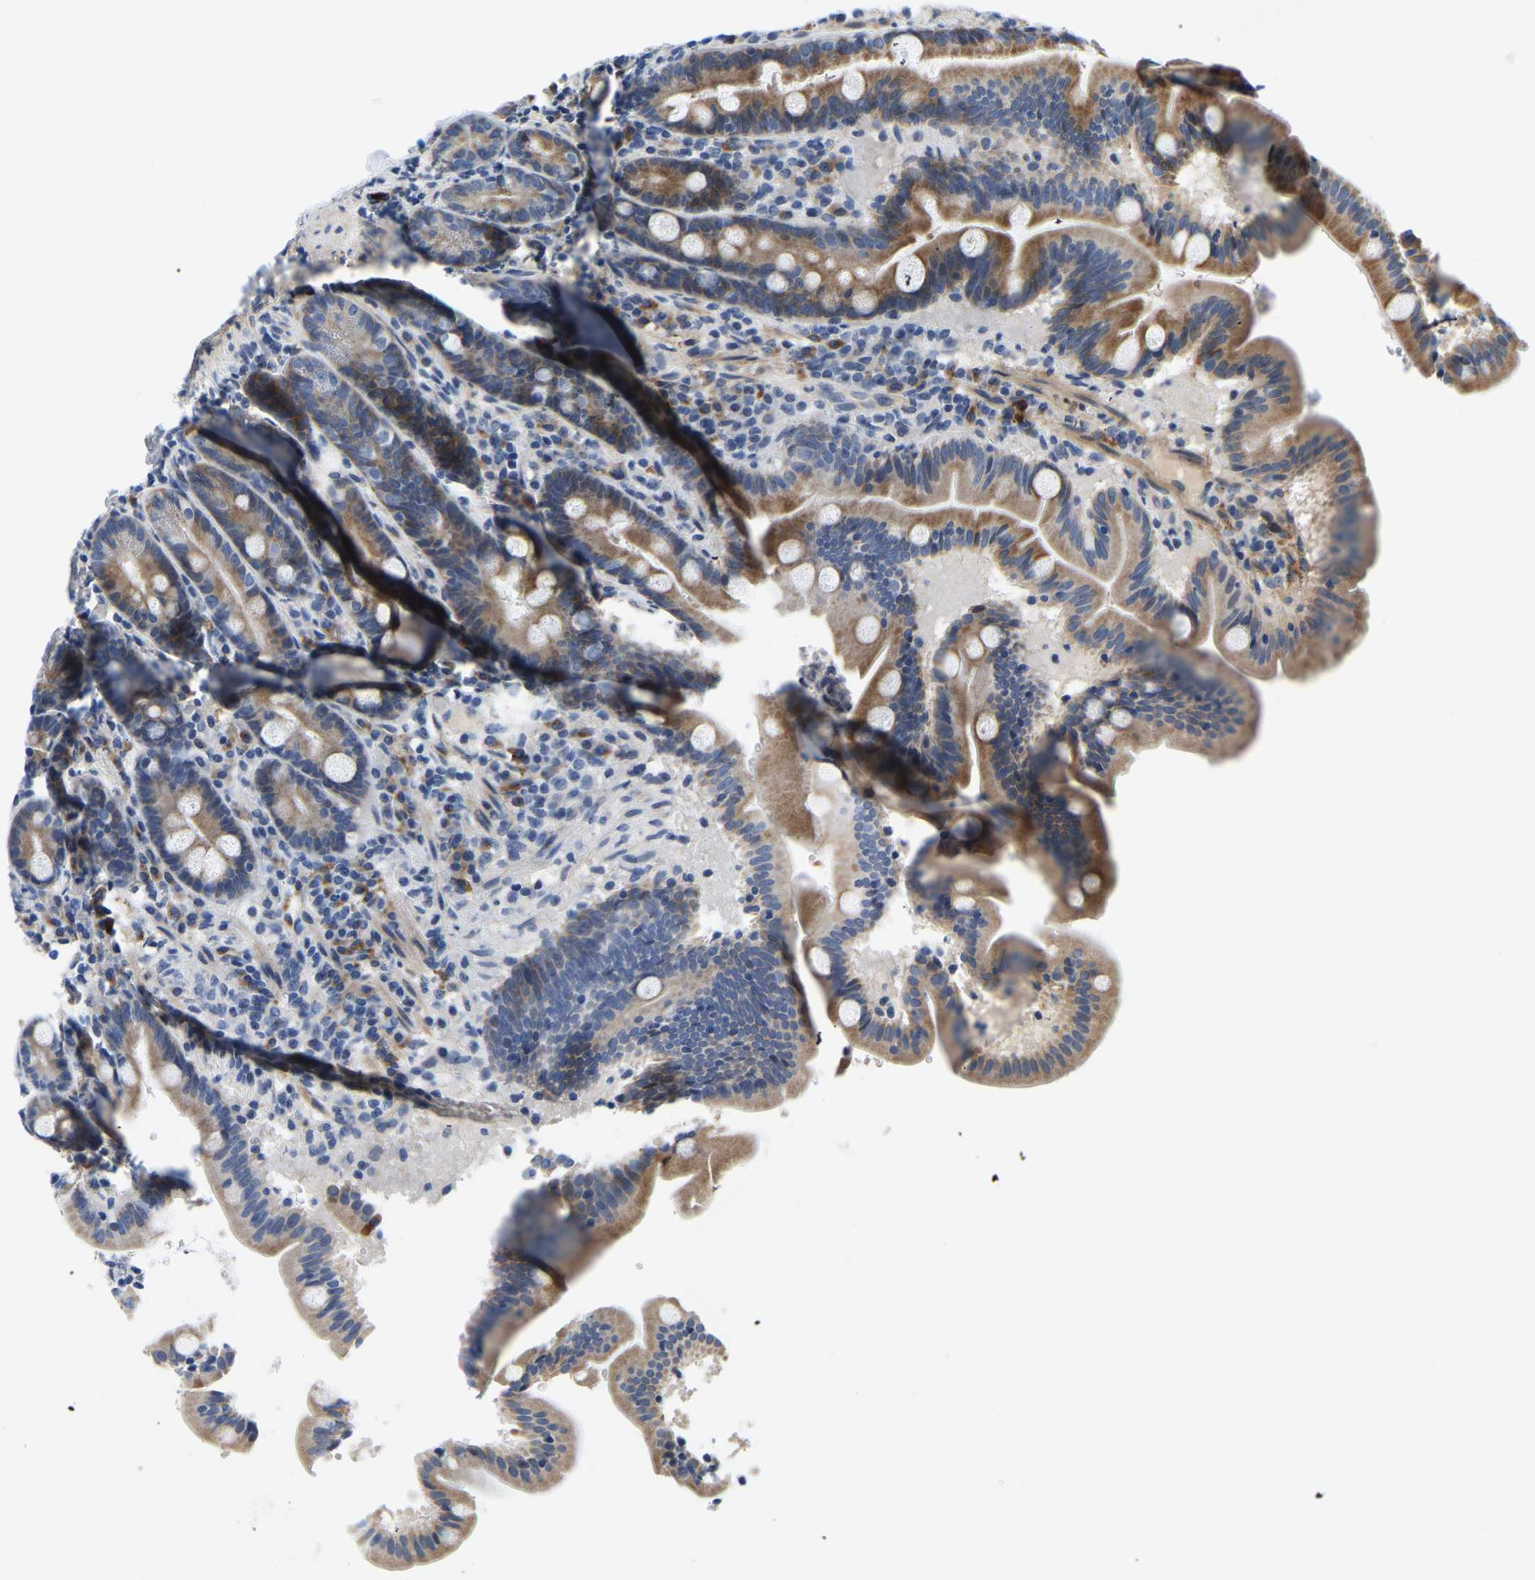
{"staining": {"intensity": "moderate", "quantity": ">75%", "location": "cytoplasmic/membranous"}, "tissue": "duodenum", "cell_type": "Glandular cells", "image_type": "normal", "snomed": [{"axis": "morphology", "description": "Normal tissue, NOS"}, {"axis": "topography", "description": "Duodenum"}], "caption": "This photomicrograph demonstrates benign duodenum stained with immunohistochemistry to label a protein in brown. The cytoplasmic/membranous of glandular cells show moderate positivity for the protein. Nuclei are counter-stained blue.", "gene": "LIAS", "patient": {"sex": "male", "age": 54}}